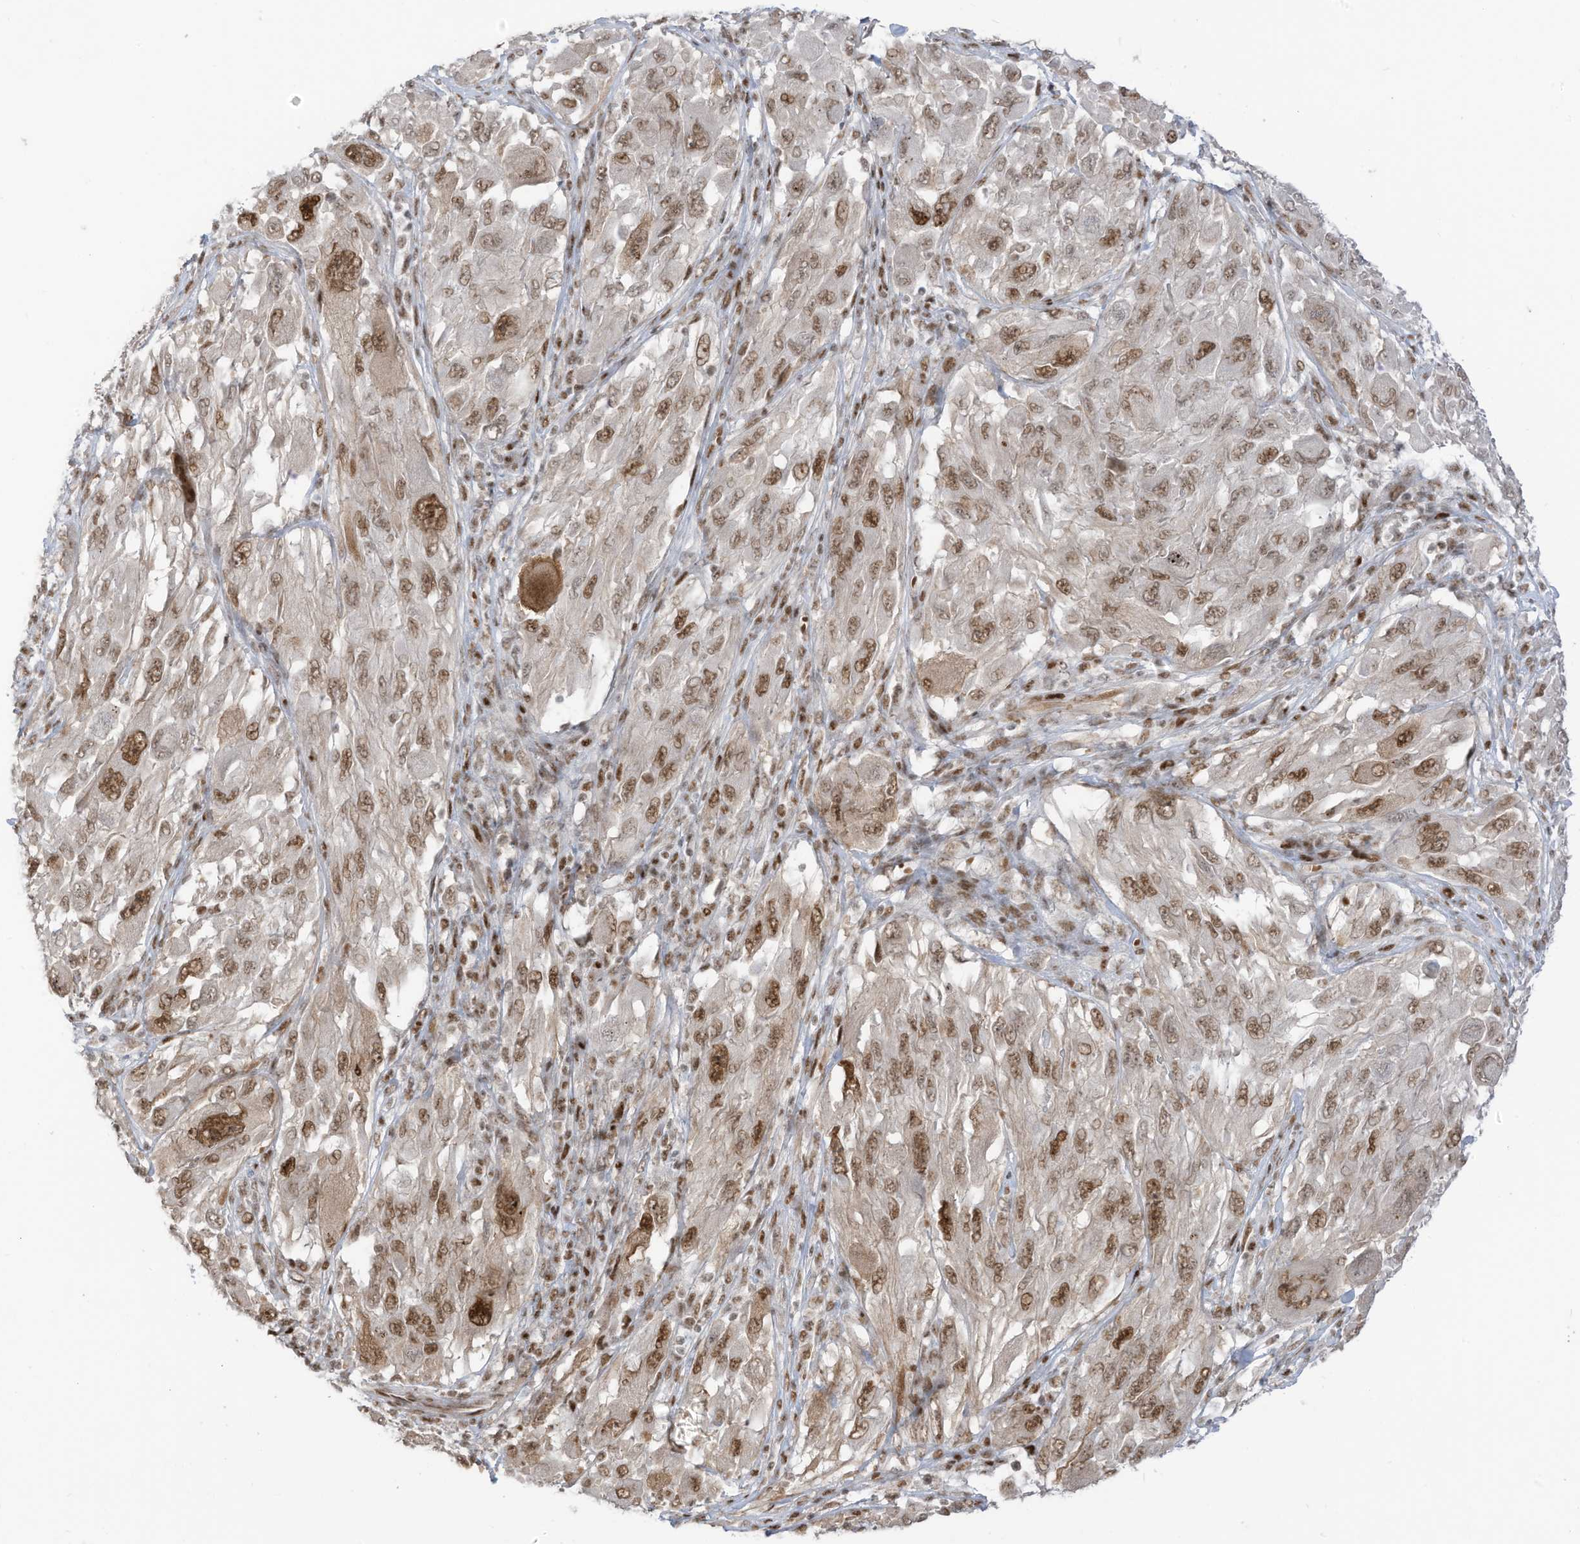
{"staining": {"intensity": "moderate", "quantity": ">75%", "location": "nuclear"}, "tissue": "melanoma", "cell_type": "Tumor cells", "image_type": "cancer", "snomed": [{"axis": "morphology", "description": "Malignant melanoma, NOS"}, {"axis": "topography", "description": "Skin"}], "caption": "Malignant melanoma stained with IHC exhibits moderate nuclear positivity in about >75% of tumor cells.", "gene": "ZCWPW2", "patient": {"sex": "female", "age": 91}}